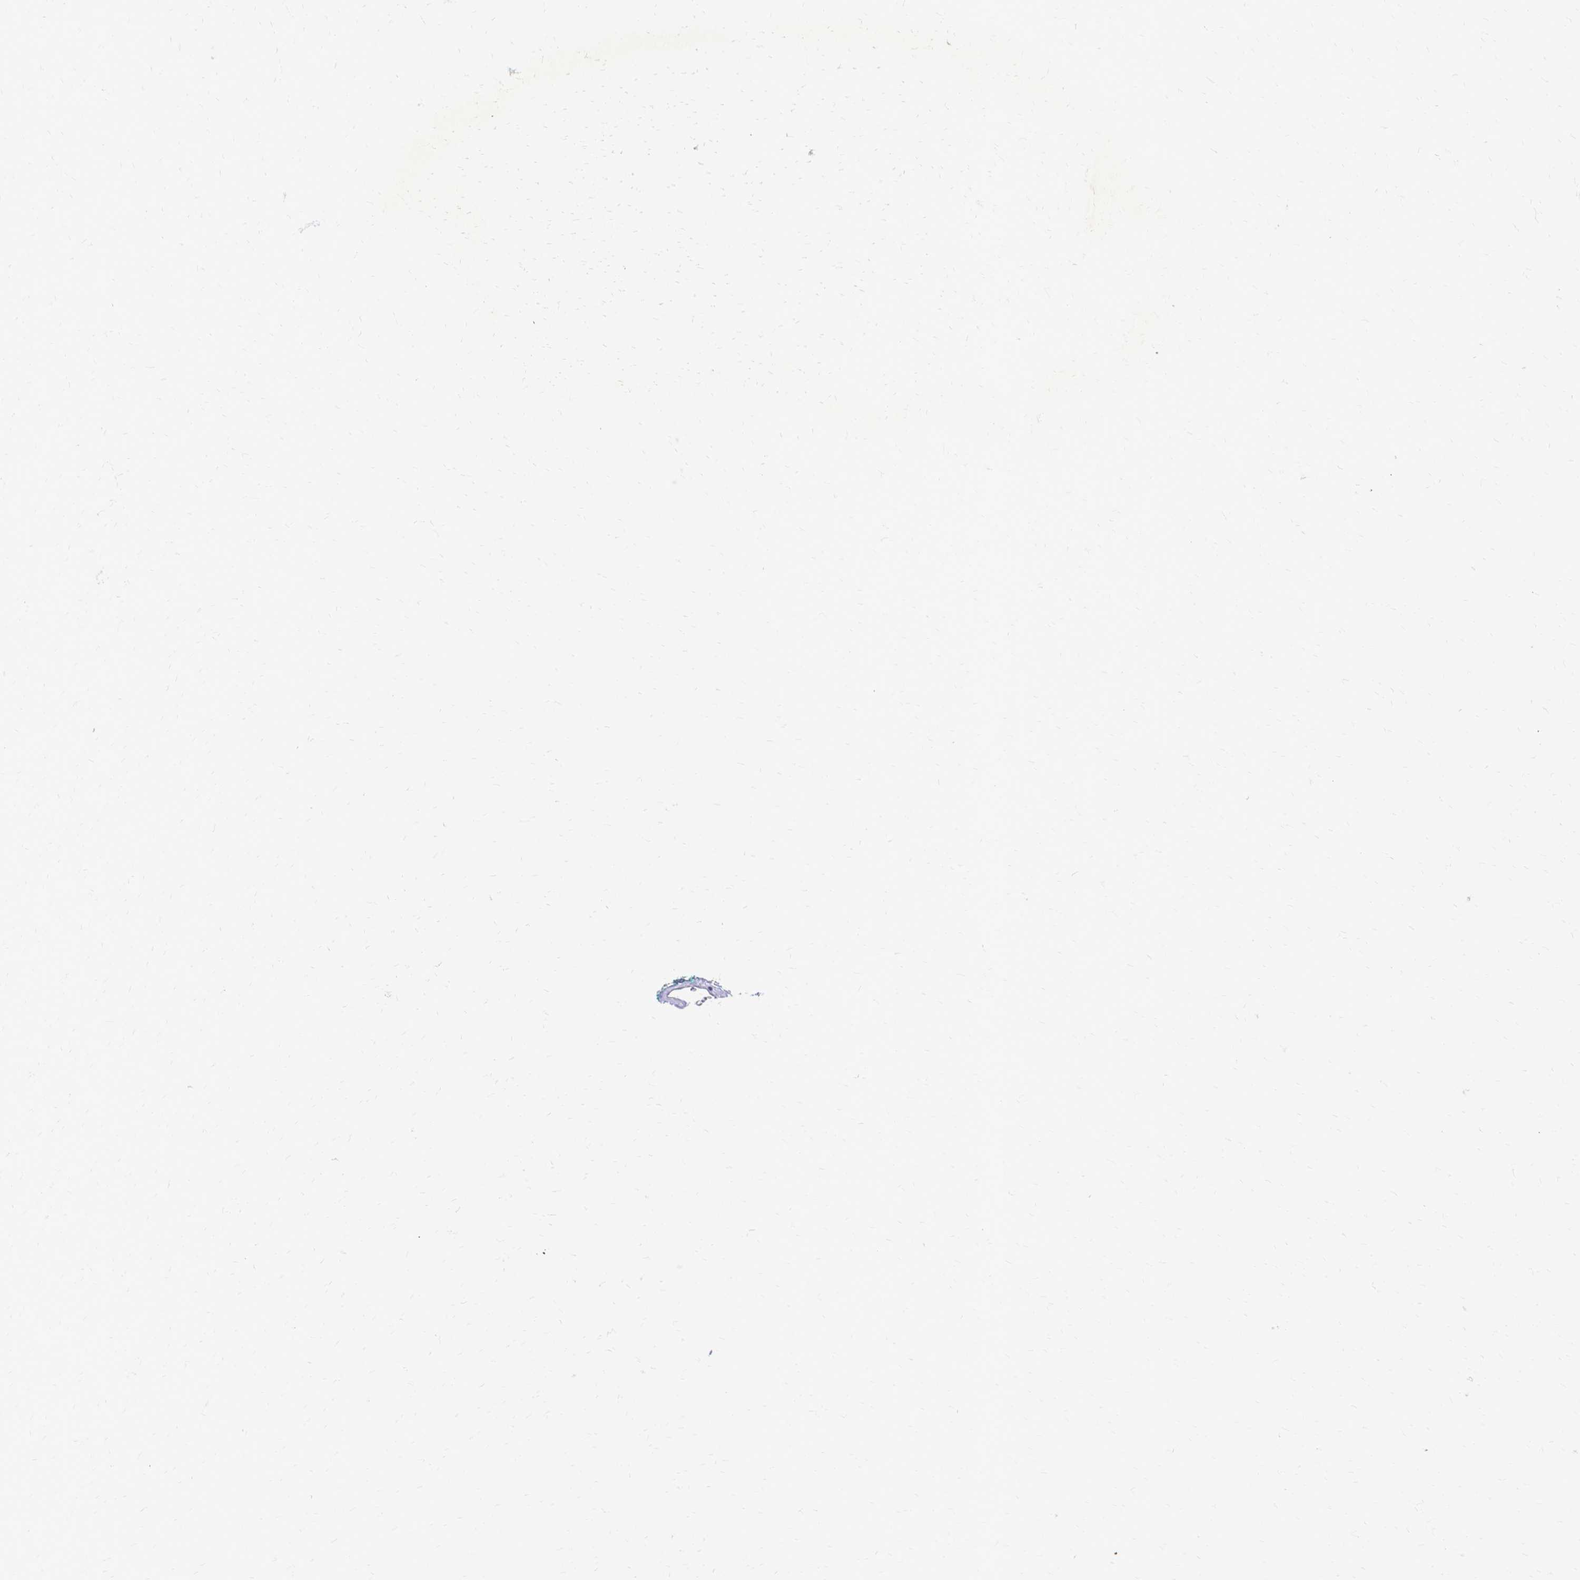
{"staining": {"intensity": "strong", "quantity": "<25%", "location": "cytoplasmic/membranous"}, "tissue": "oral mucosa", "cell_type": "Squamous epithelial cells", "image_type": "normal", "snomed": [{"axis": "morphology", "description": "Normal tissue, NOS"}, {"axis": "topography", "description": "Oral tissue"}, {"axis": "topography", "description": "Tounge, NOS"}], "caption": "Oral mucosa stained with IHC shows strong cytoplasmic/membranous positivity in approximately <25% of squamous epithelial cells. Nuclei are stained in blue.", "gene": "CCNB1", "patient": {"sex": "male", "age": 83}}